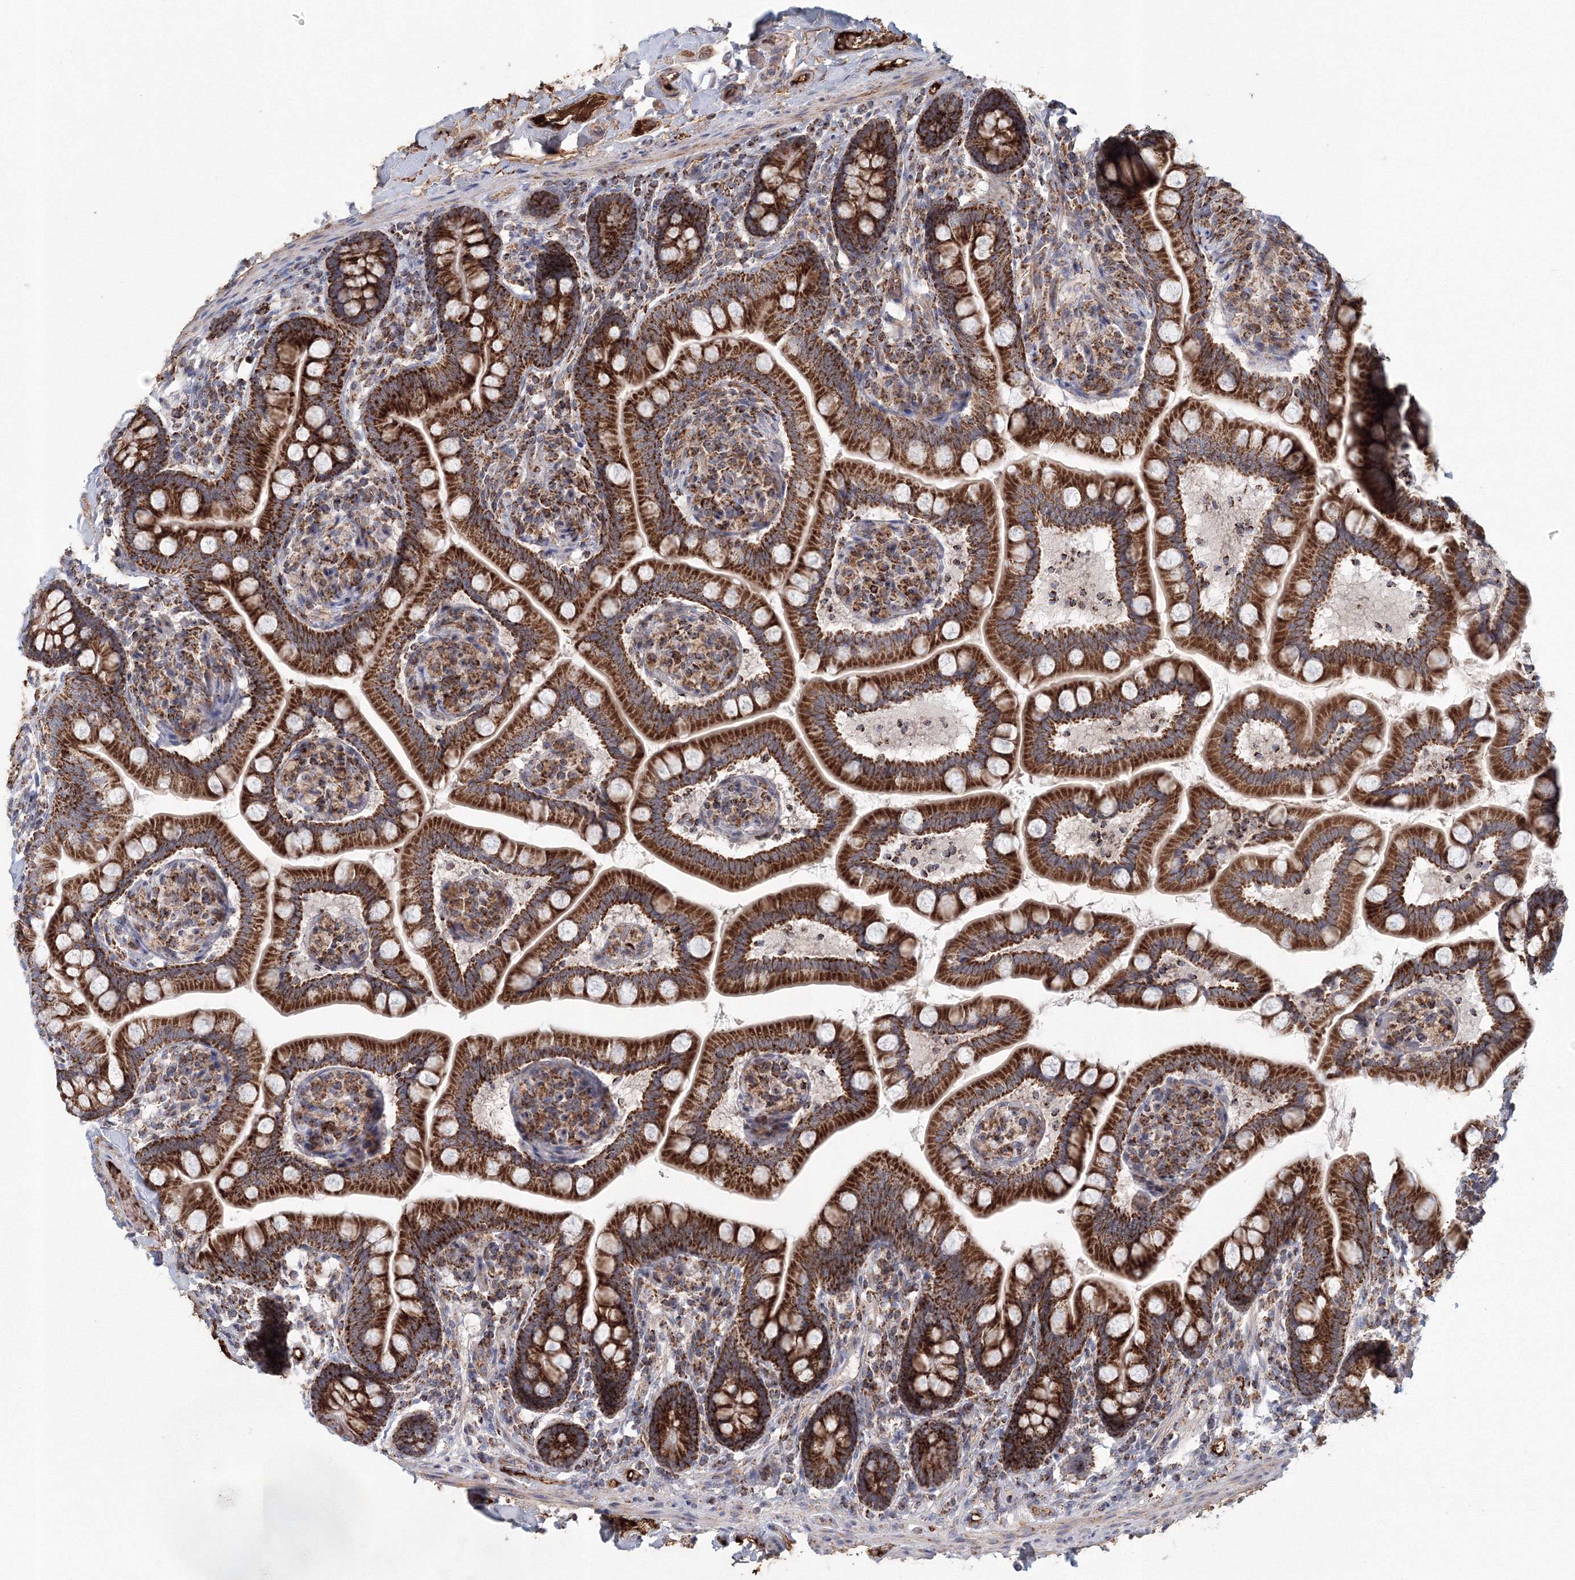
{"staining": {"intensity": "strong", "quantity": ">75%", "location": "cytoplasmic/membranous"}, "tissue": "small intestine", "cell_type": "Glandular cells", "image_type": "normal", "snomed": [{"axis": "morphology", "description": "Normal tissue, NOS"}, {"axis": "topography", "description": "Small intestine"}], "caption": "This photomicrograph displays IHC staining of normal small intestine, with high strong cytoplasmic/membranous positivity in approximately >75% of glandular cells.", "gene": "GRPEL1", "patient": {"sex": "female", "age": 64}}